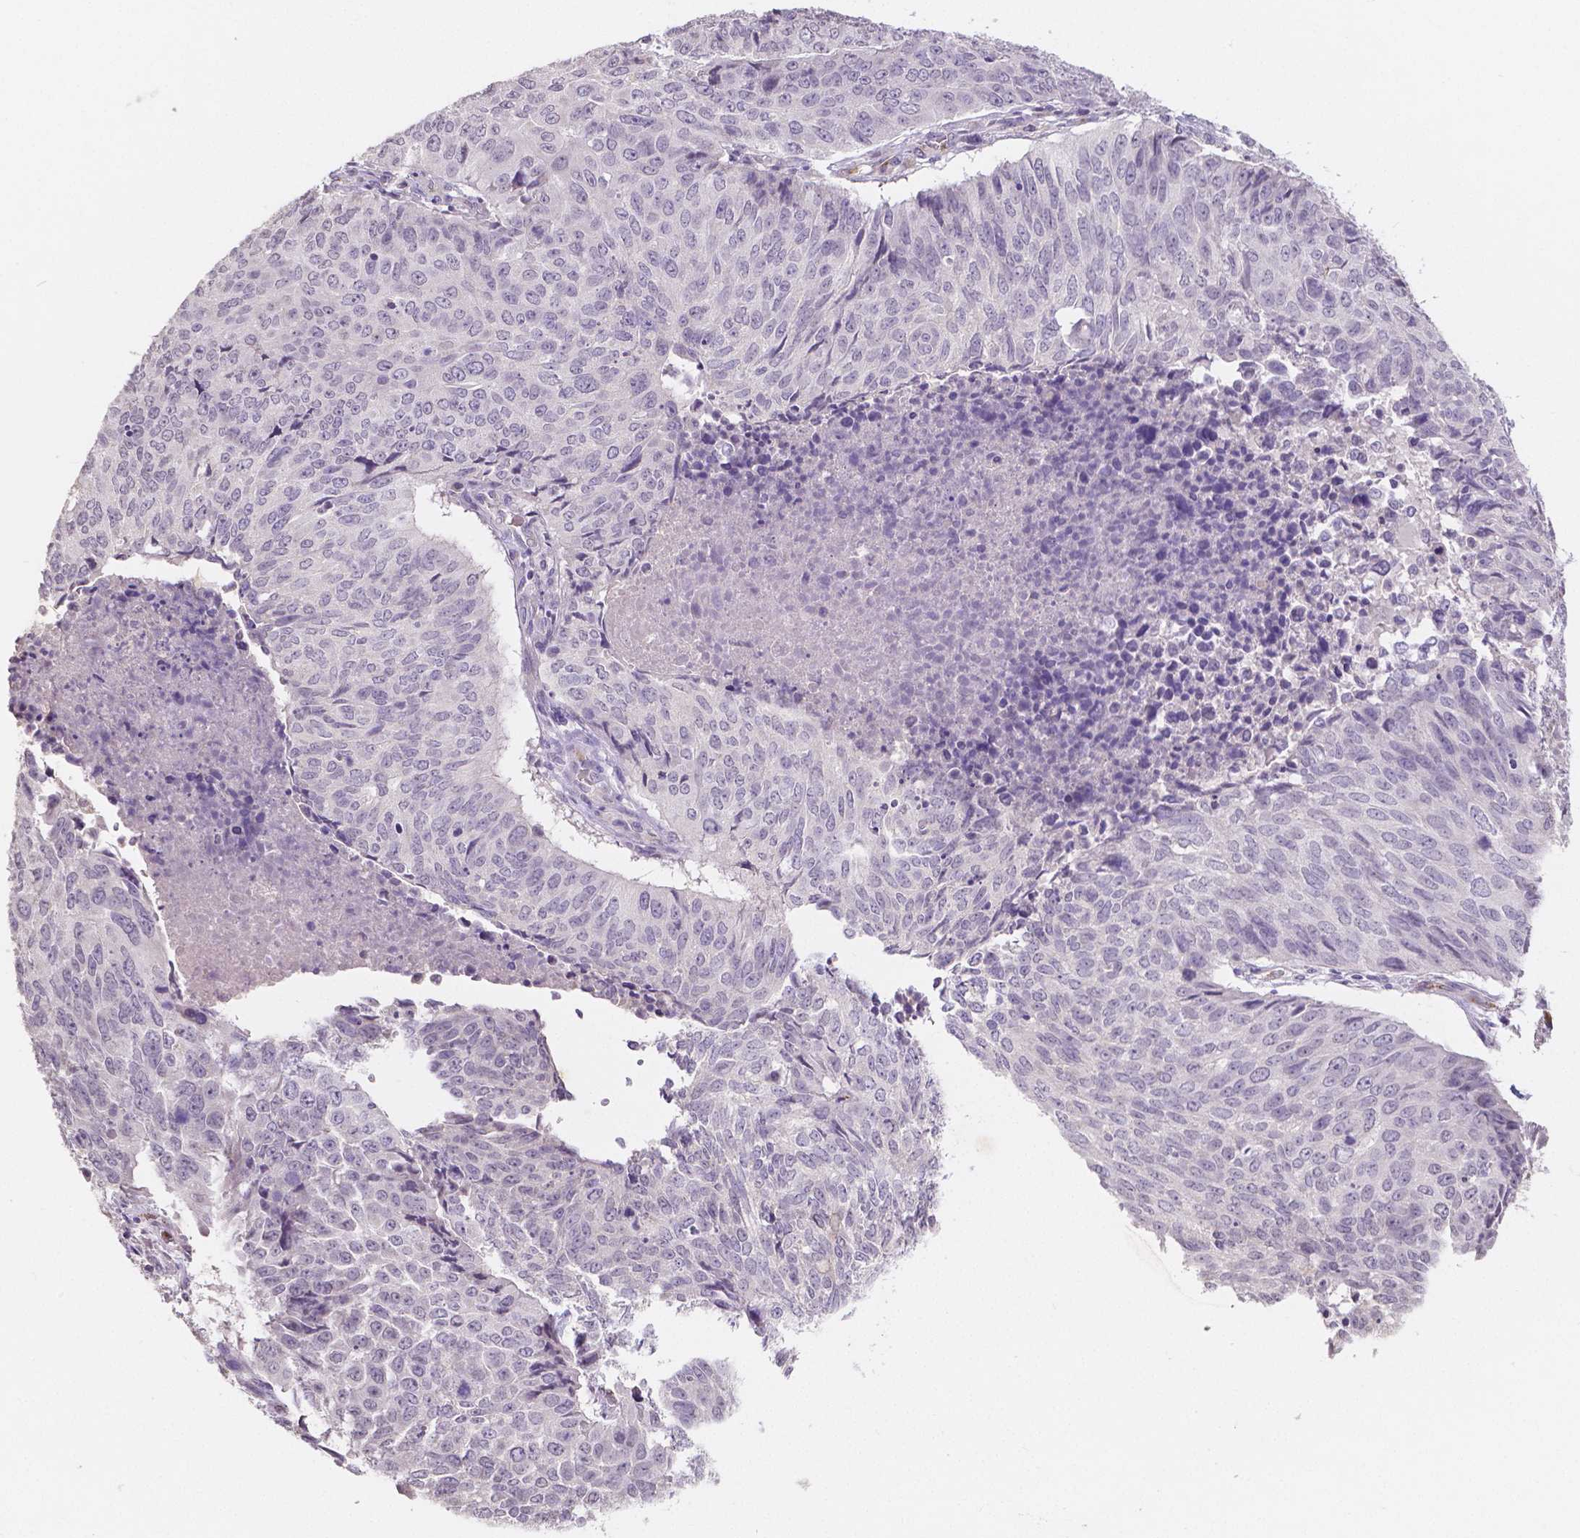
{"staining": {"intensity": "negative", "quantity": "none", "location": "none"}, "tissue": "lung cancer", "cell_type": "Tumor cells", "image_type": "cancer", "snomed": [{"axis": "morphology", "description": "Normal tissue, NOS"}, {"axis": "morphology", "description": "Squamous cell carcinoma, NOS"}, {"axis": "topography", "description": "Bronchus"}, {"axis": "topography", "description": "Lung"}], "caption": "Squamous cell carcinoma (lung) stained for a protein using immunohistochemistry reveals no positivity tumor cells.", "gene": "ELAVL2", "patient": {"sex": "male", "age": 64}}